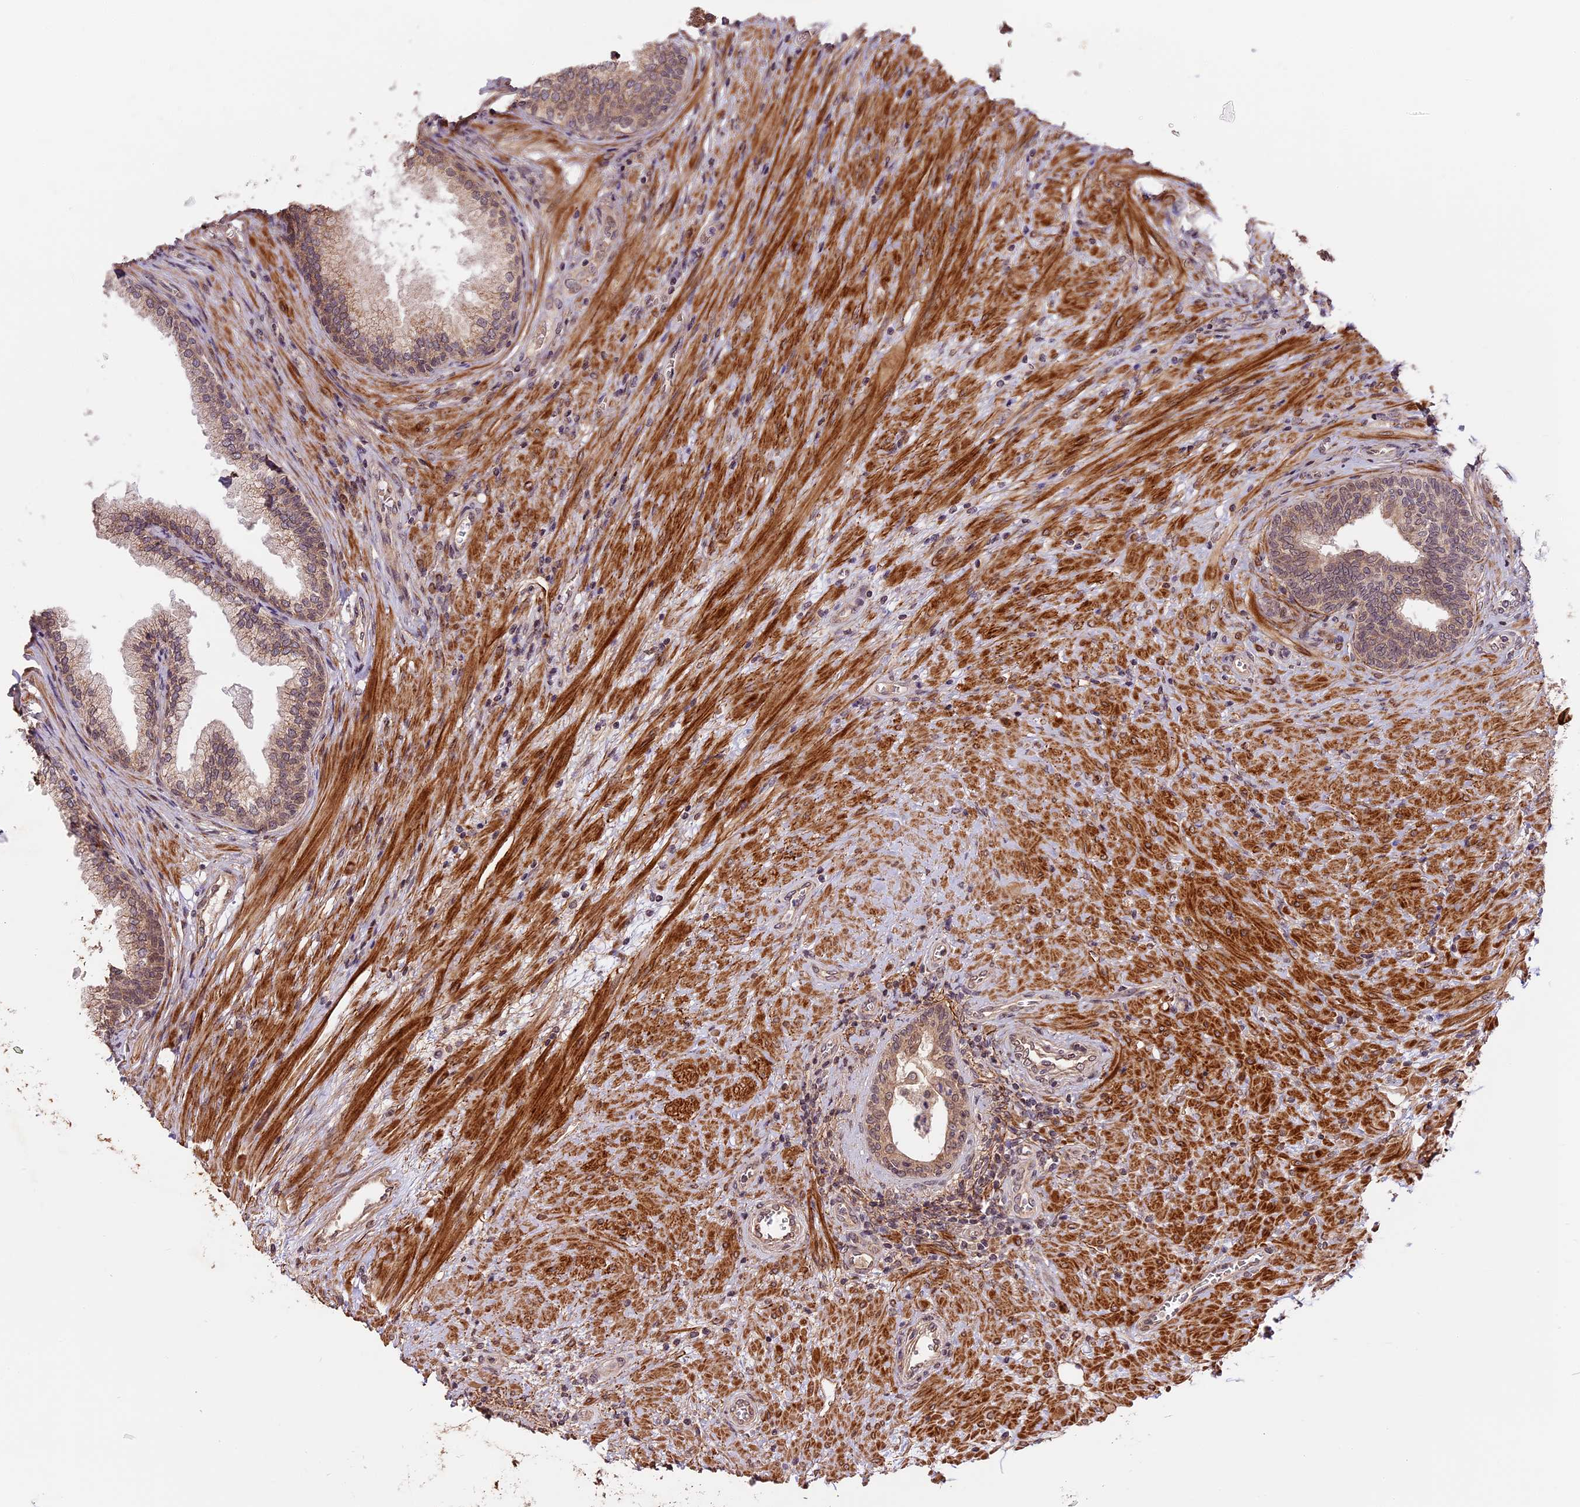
{"staining": {"intensity": "moderate", "quantity": "25%-75%", "location": "cytoplasmic/membranous"}, "tissue": "prostate", "cell_type": "Glandular cells", "image_type": "normal", "snomed": [{"axis": "morphology", "description": "Normal tissue, NOS"}, {"axis": "topography", "description": "Prostate"}], "caption": "Immunohistochemistry (IHC) staining of normal prostate, which demonstrates medium levels of moderate cytoplasmic/membranous staining in about 25%-75% of glandular cells indicating moderate cytoplasmic/membranous protein expression. The staining was performed using DAB (brown) for protein detection and nuclei were counterstained in hematoxylin (blue).", "gene": "ZNF480", "patient": {"sex": "male", "age": 76}}